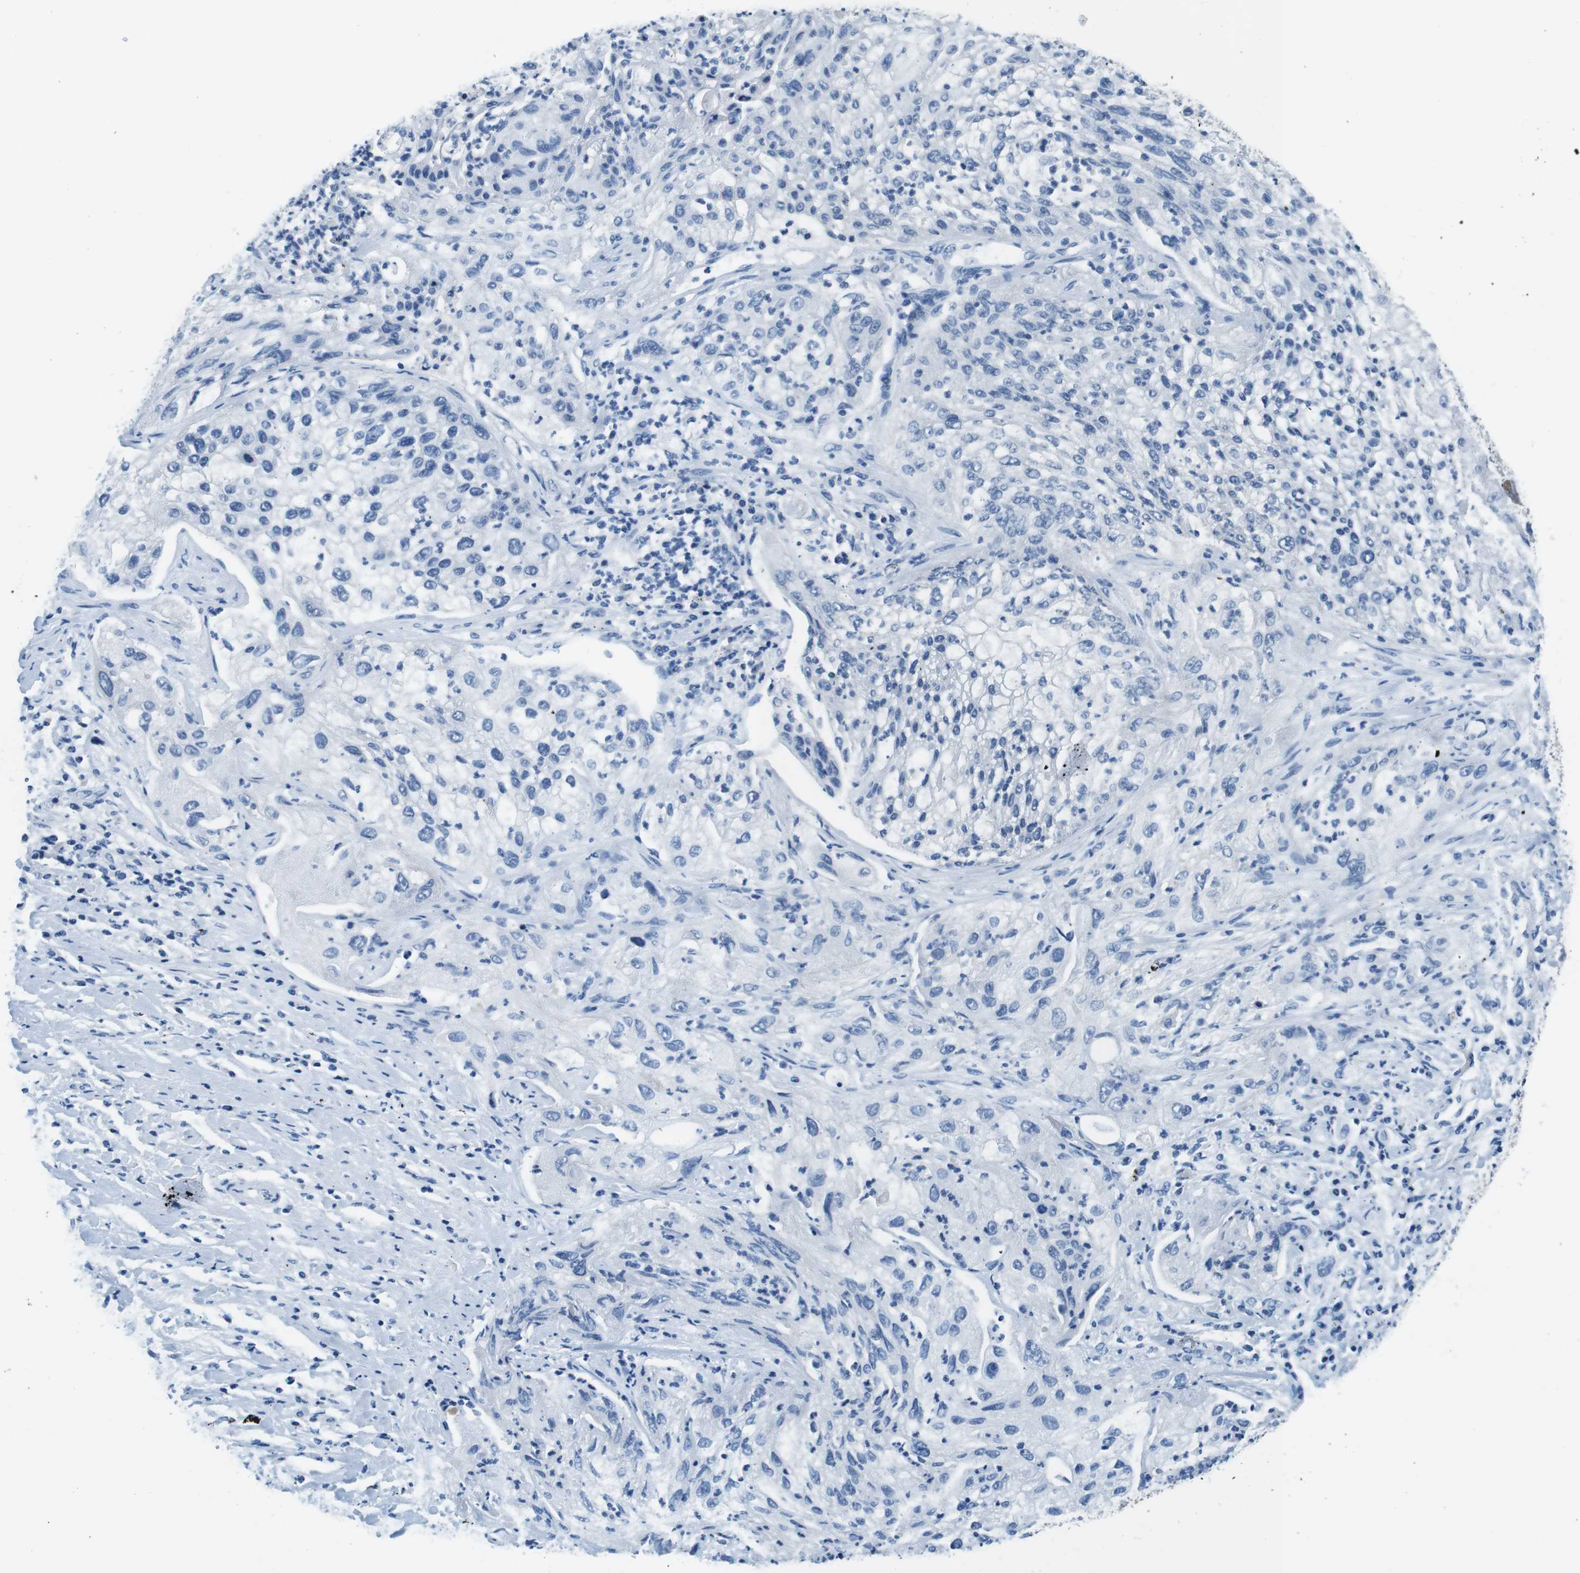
{"staining": {"intensity": "moderate", "quantity": "<25%", "location": "cytoplasmic/membranous"}, "tissue": "lung cancer", "cell_type": "Tumor cells", "image_type": "cancer", "snomed": [{"axis": "morphology", "description": "Inflammation, NOS"}, {"axis": "morphology", "description": "Squamous cell carcinoma, NOS"}, {"axis": "topography", "description": "Lymph node"}, {"axis": "topography", "description": "Soft tissue"}, {"axis": "topography", "description": "Lung"}], "caption": "Protein analysis of lung cancer (squamous cell carcinoma) tissue displays moderate cytoplasmic/membranous staining in about <25% of tumor cells.", "gene": "EIF2B5", "patient": {"sex": "male", "age": 66}}